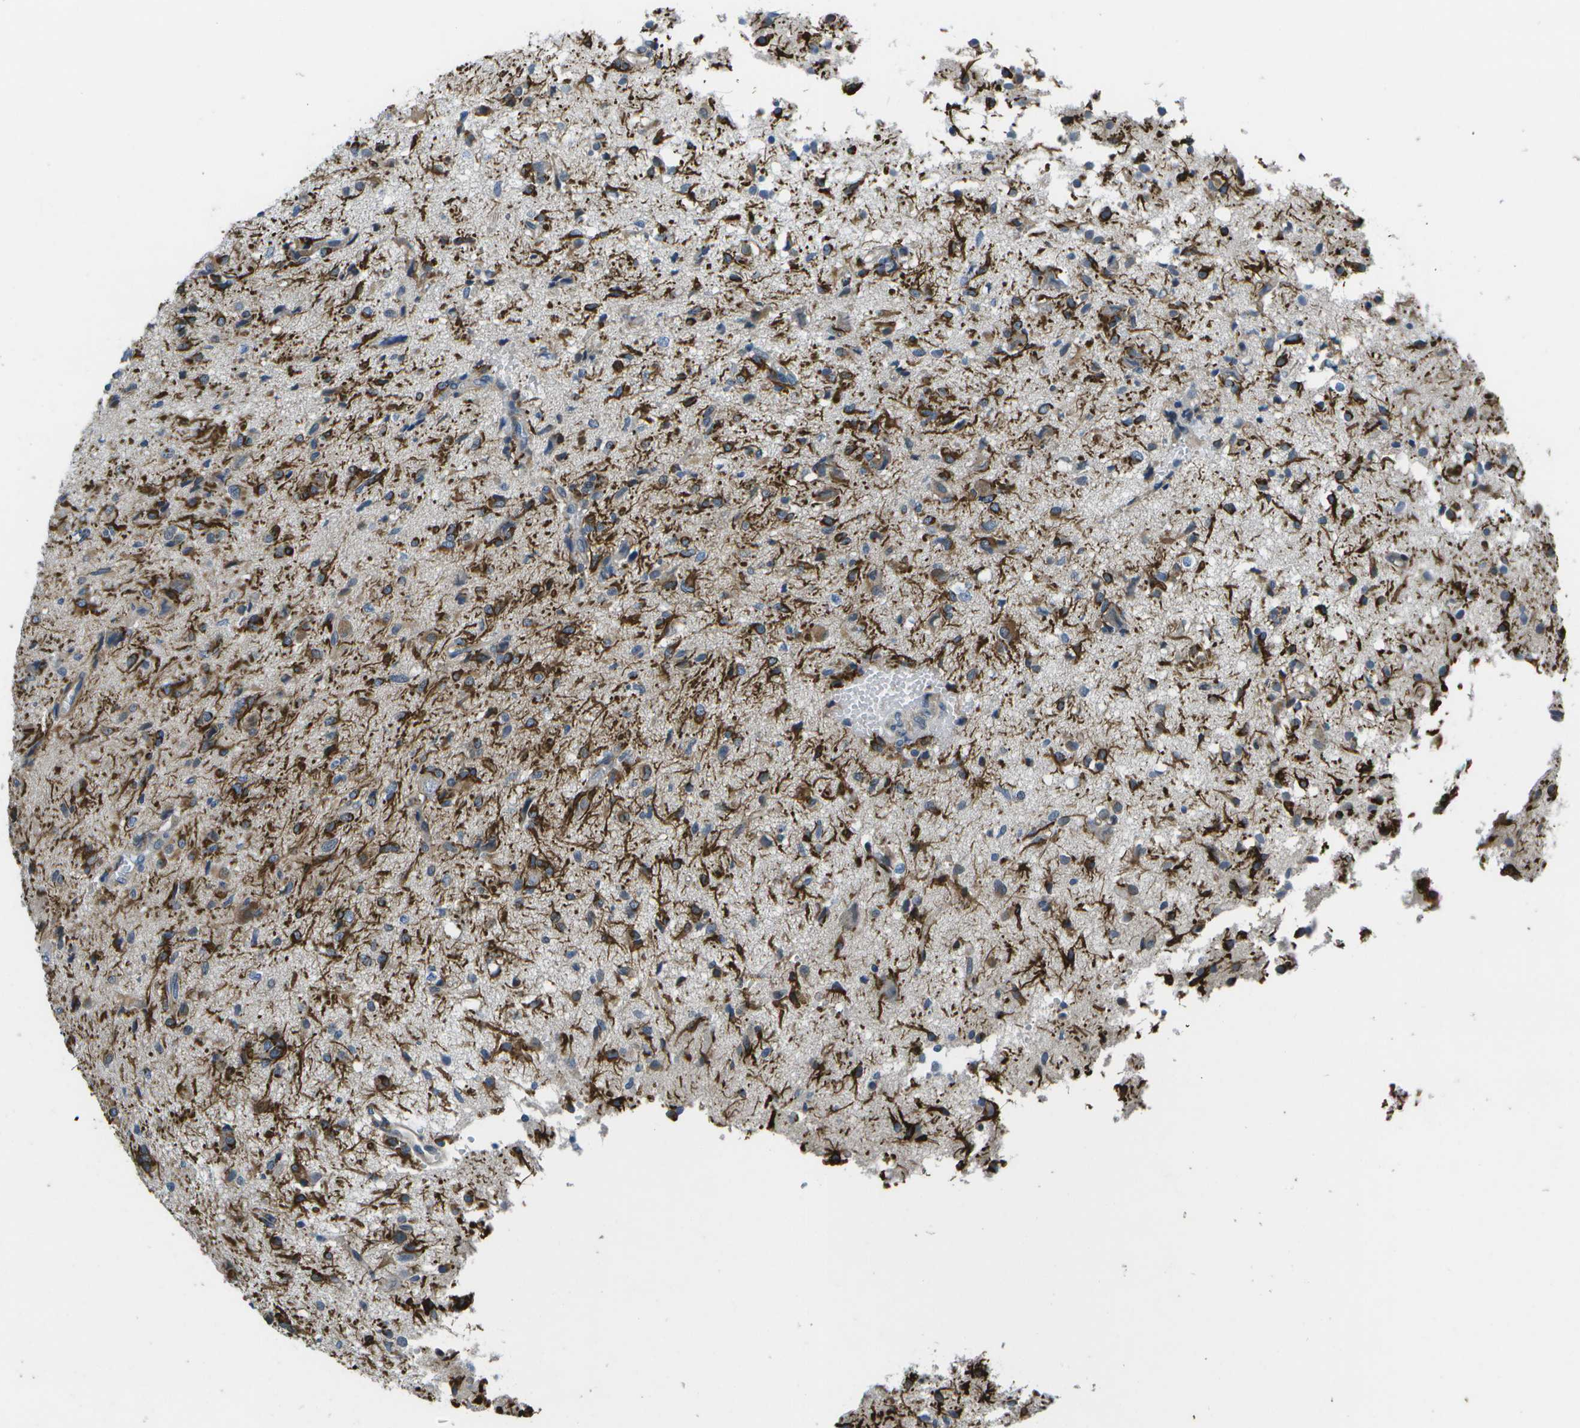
{"staining": {"intensity": "strong", "quantity": ">75%", "location": "cytoplasmic/membranous"}, "tissue": "glioma", "cell_type": "Tumor cells", "image_type": "cancer", "snomed": [{"axis": "morphology", "description": "Glioma, malignant, High grade"}, {"axis": "topography", "description": "Brain"}], "caption": "A brown stain shows strong cytoplasmic/membranous expression of a protein in human high-grade glioma (malignant) tumor cells.", "gene": "P3H1", "patient": {"sex": "female", "age": 59}}